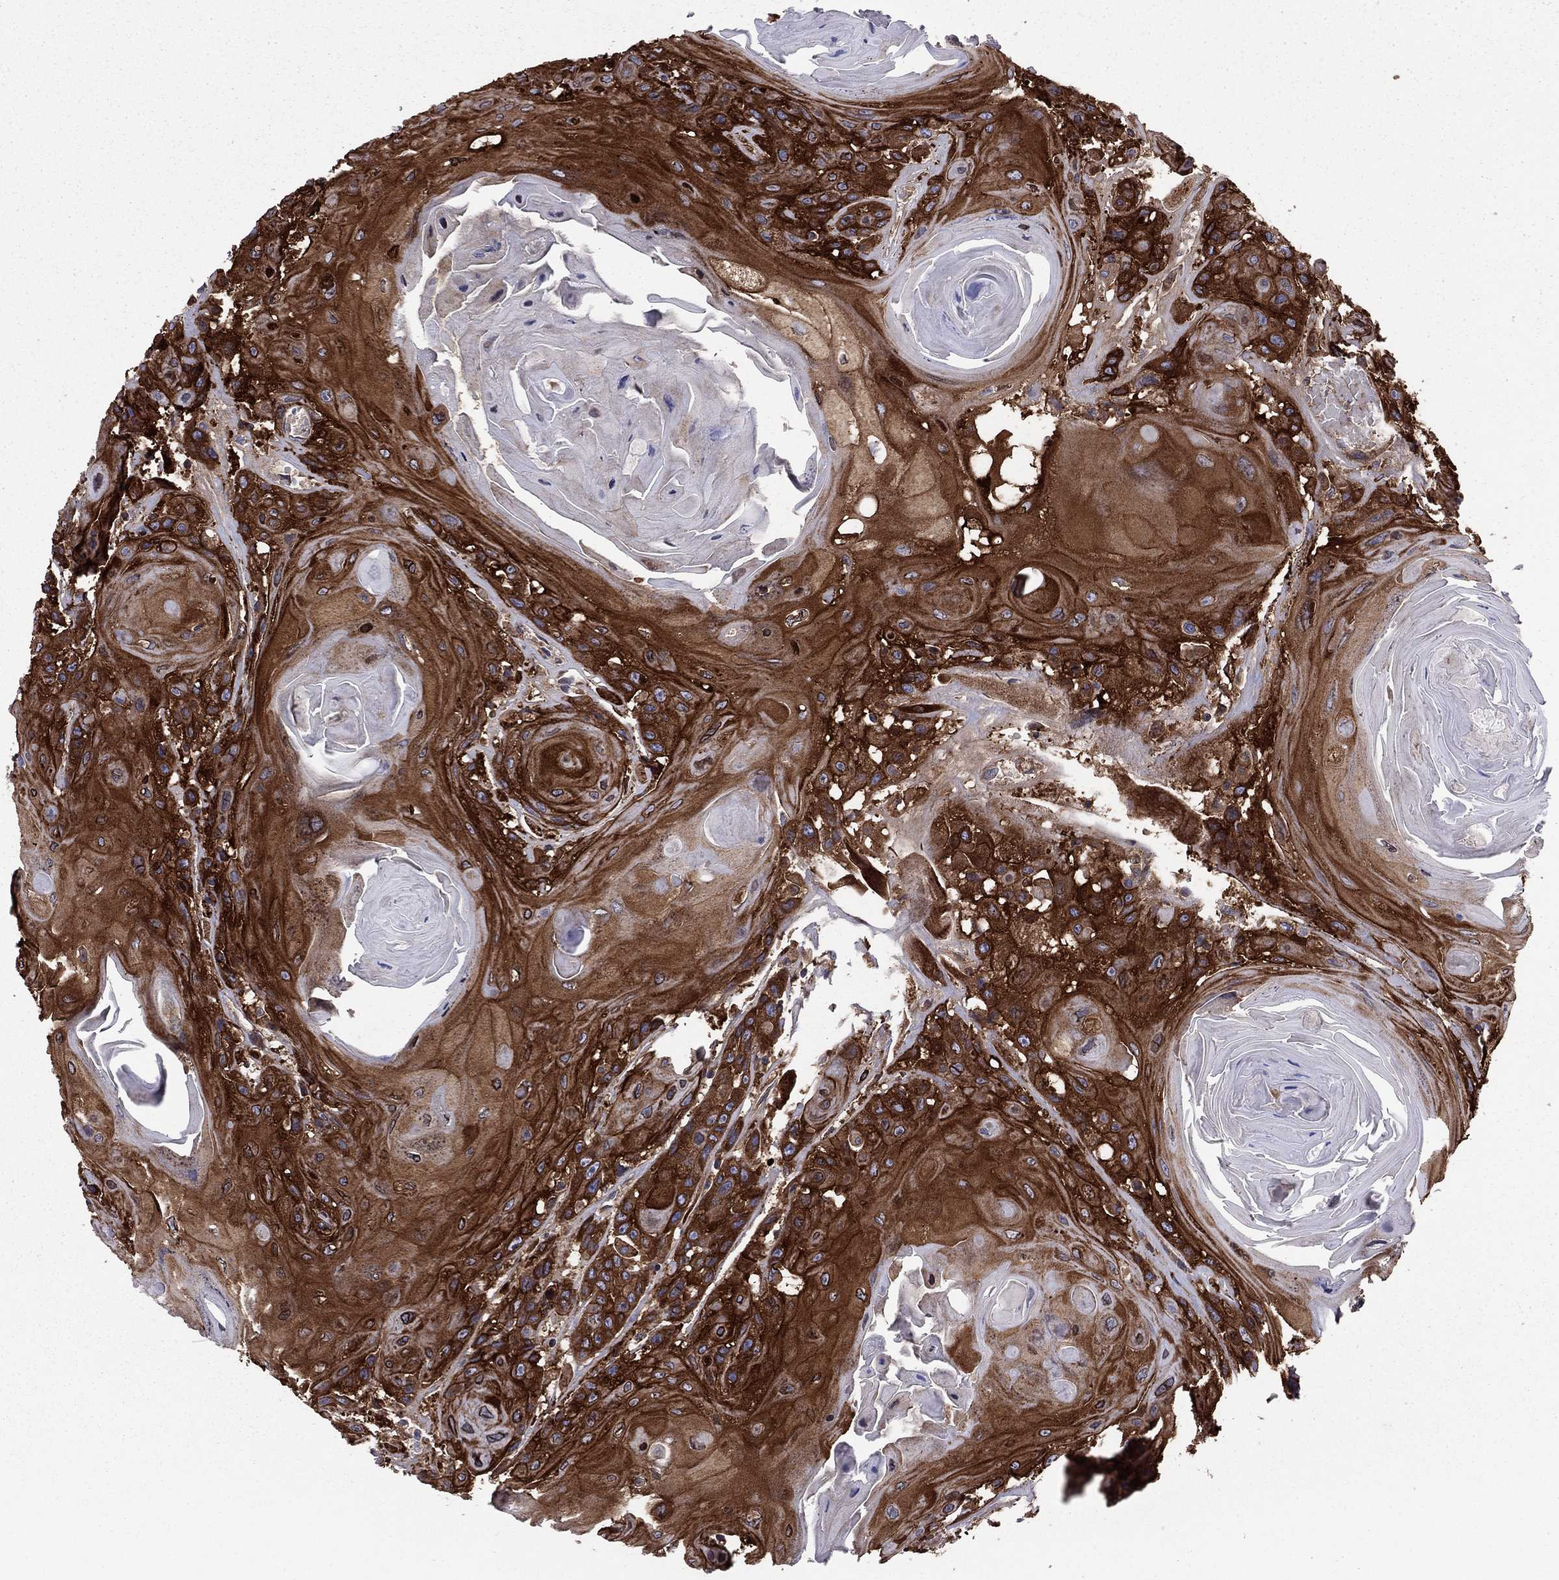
{"staining": {"intensity": "strong", "quantity": ">75%", "location": "cytoplasmic/membranous"}, "tissue": "head and neck cancer", "cell_type": "Tumor cells", "image_type": "cancer", "snomed": [{"axis": "morphology", "description": "Squamous cell carcinoma, NOS"}, {"axis": "topography", "description": "Head-Neck"}], "caption": "Immunohistochemical staining of human squamous cell carcinoma (head and neck) displays high levels of strong cytoplasmic/membranous protein staining in approximately >75% of tumor cells.", "gene": "EHBP1L1", "patient": {"sex": "female", "age": 59}}